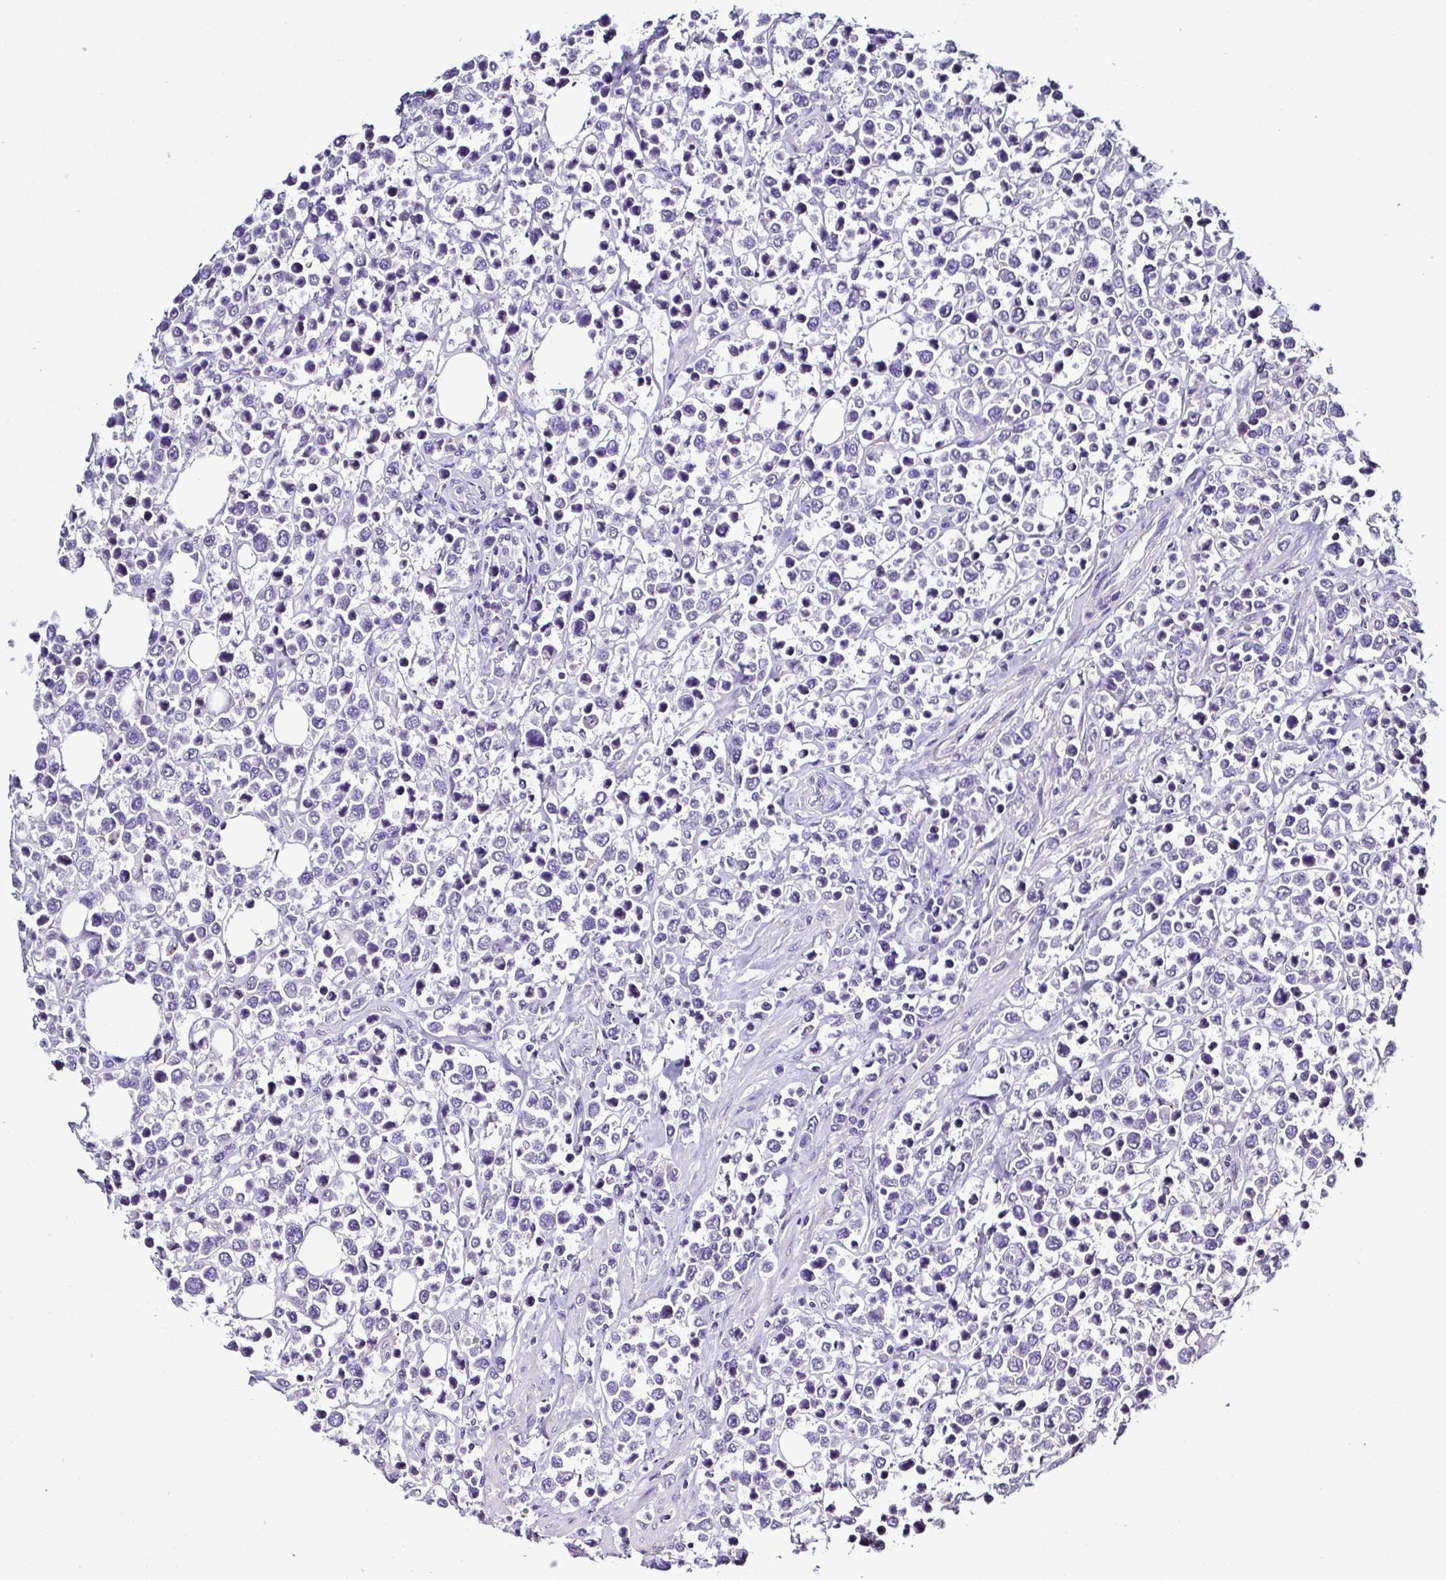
{"staining": {"intensity": "negative", "quantity": "none", "location": "none"}, "tissue": "lymphoma", "cell_type": "Tumor cells", "image_type": "cancer", "snomed": [{"axis": "morphology", "description": "Malignant lymphoma, non-Hodgkin's type, Low grade"}, {"axis": "topography", "description": "Lymph node"}], "caption": "This is an immunohistochemistry (IHC) histopathology image of lymphoma. There is no staining in tumor cells.", "gene": "TNNT2", "patient": {"sex": "male", "age": 60}}